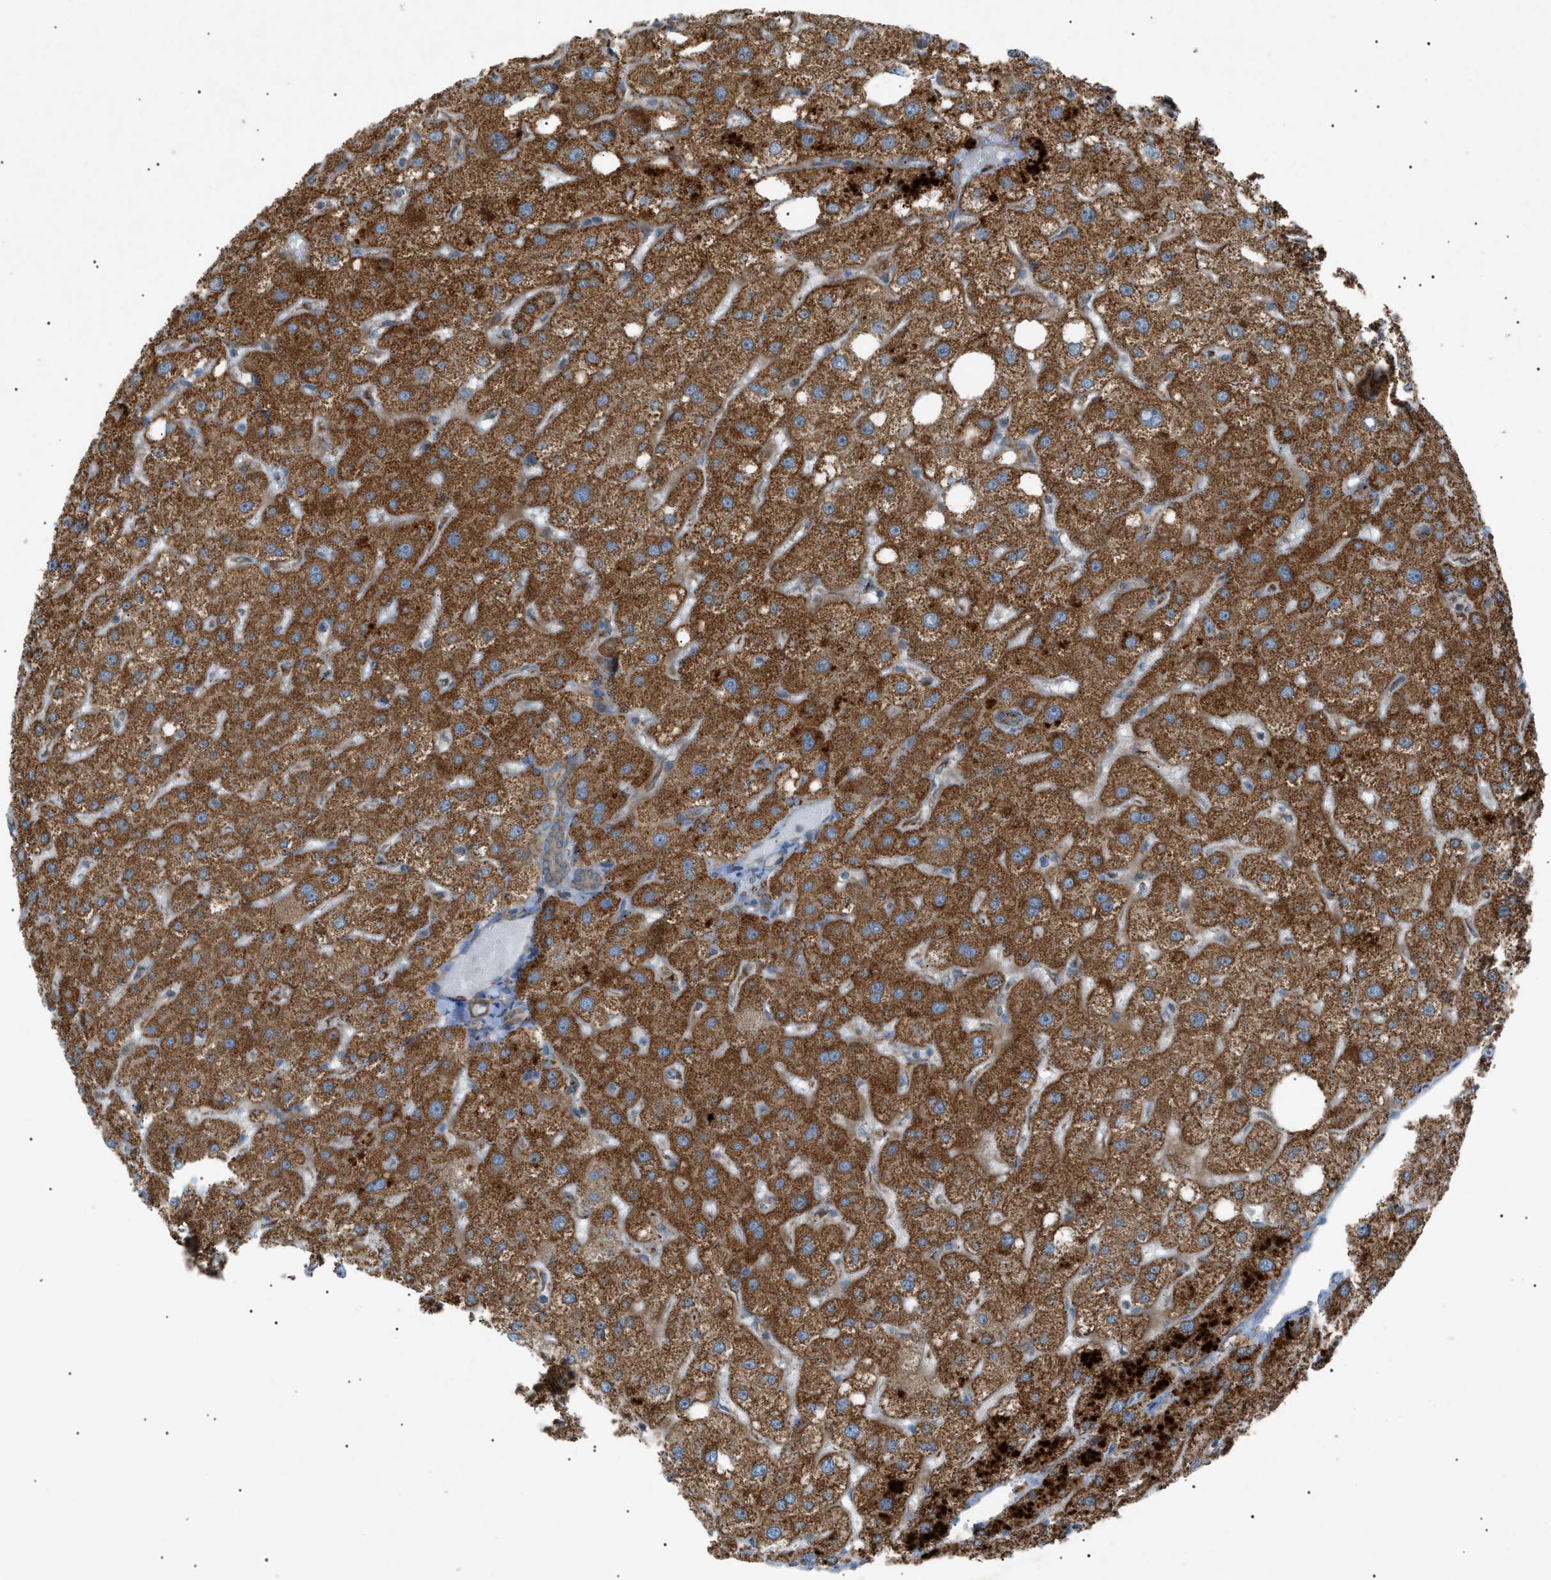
{"staining": {"intensity": "weak", "quantity": ">75%", "location": "cytoplasmic/membranous"}, "tissue": "liver", "cell_type": "Cholangiocytes", "image_type": "normal", "snomed": [{"axis": "morphology", "description": "Normal tissue, NOS"}, {"axis": "topography", "description": "Liver"}], "caption": "A micrograph of human liver stained for a protein reveals weak cytoplasmic/membranous brown staining in cholangiocytes. The staining is performed using DAB (3,3'-diaminobenzidine) brown chromogen to label protein expression. The nuclei are counter-stained blue using hematoxylin.", "gene": "C1GALT1C1", "patient": {"sex": "male", "age": 73}}